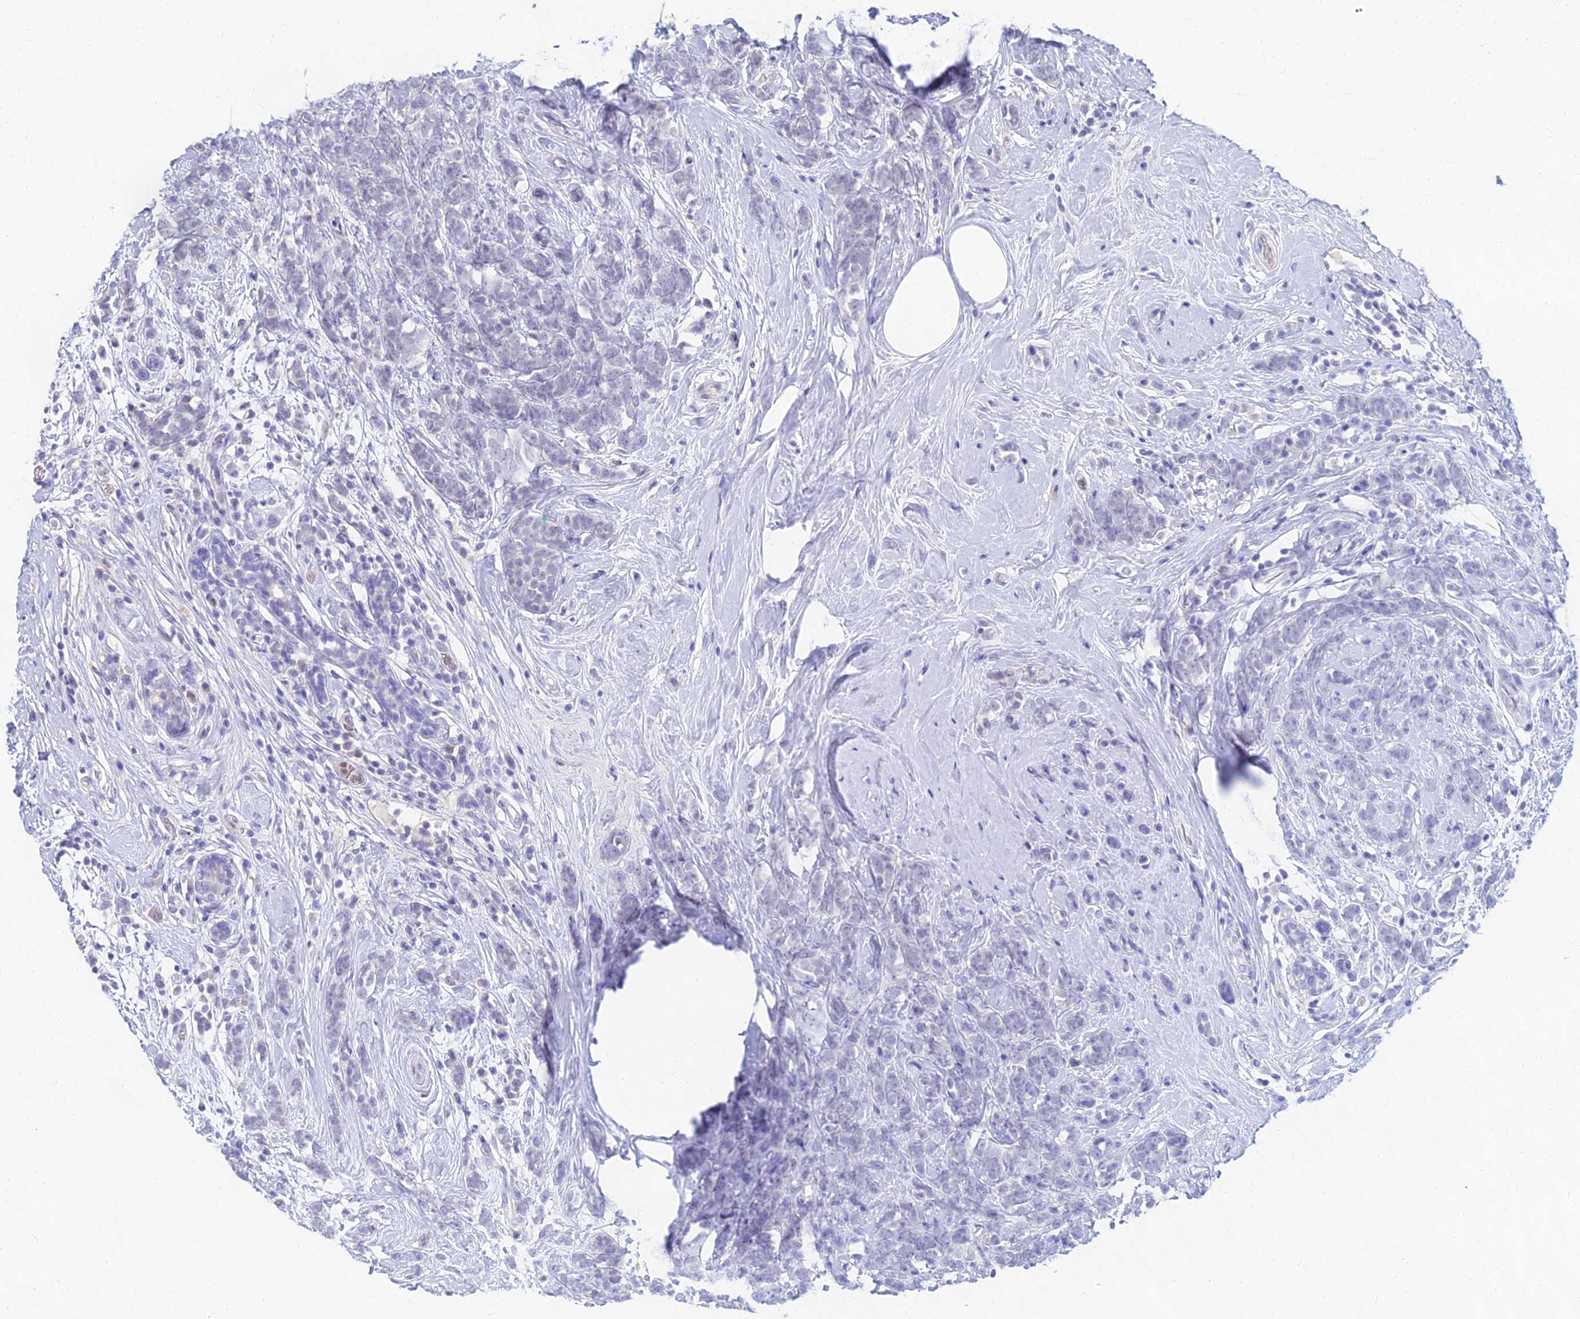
{"staining": {"intensity": "negative", "quantity": "none", "location": "none"}, "tissue": "breast cancer", "cell_type": "Tumor cells", "image_type": "cancer", "snomed": [{"axis": "morphology", "description": "Duct carcinoma"}, {"axis": "topography", "description": "Breast"}], "caption": "A high-resolution micrograph shows IHC staining of breast cancer, which shows no significant staining in tumor cells.", "gene": "GOLGA6D", "patient": {"sex": "female", "age": 75}}